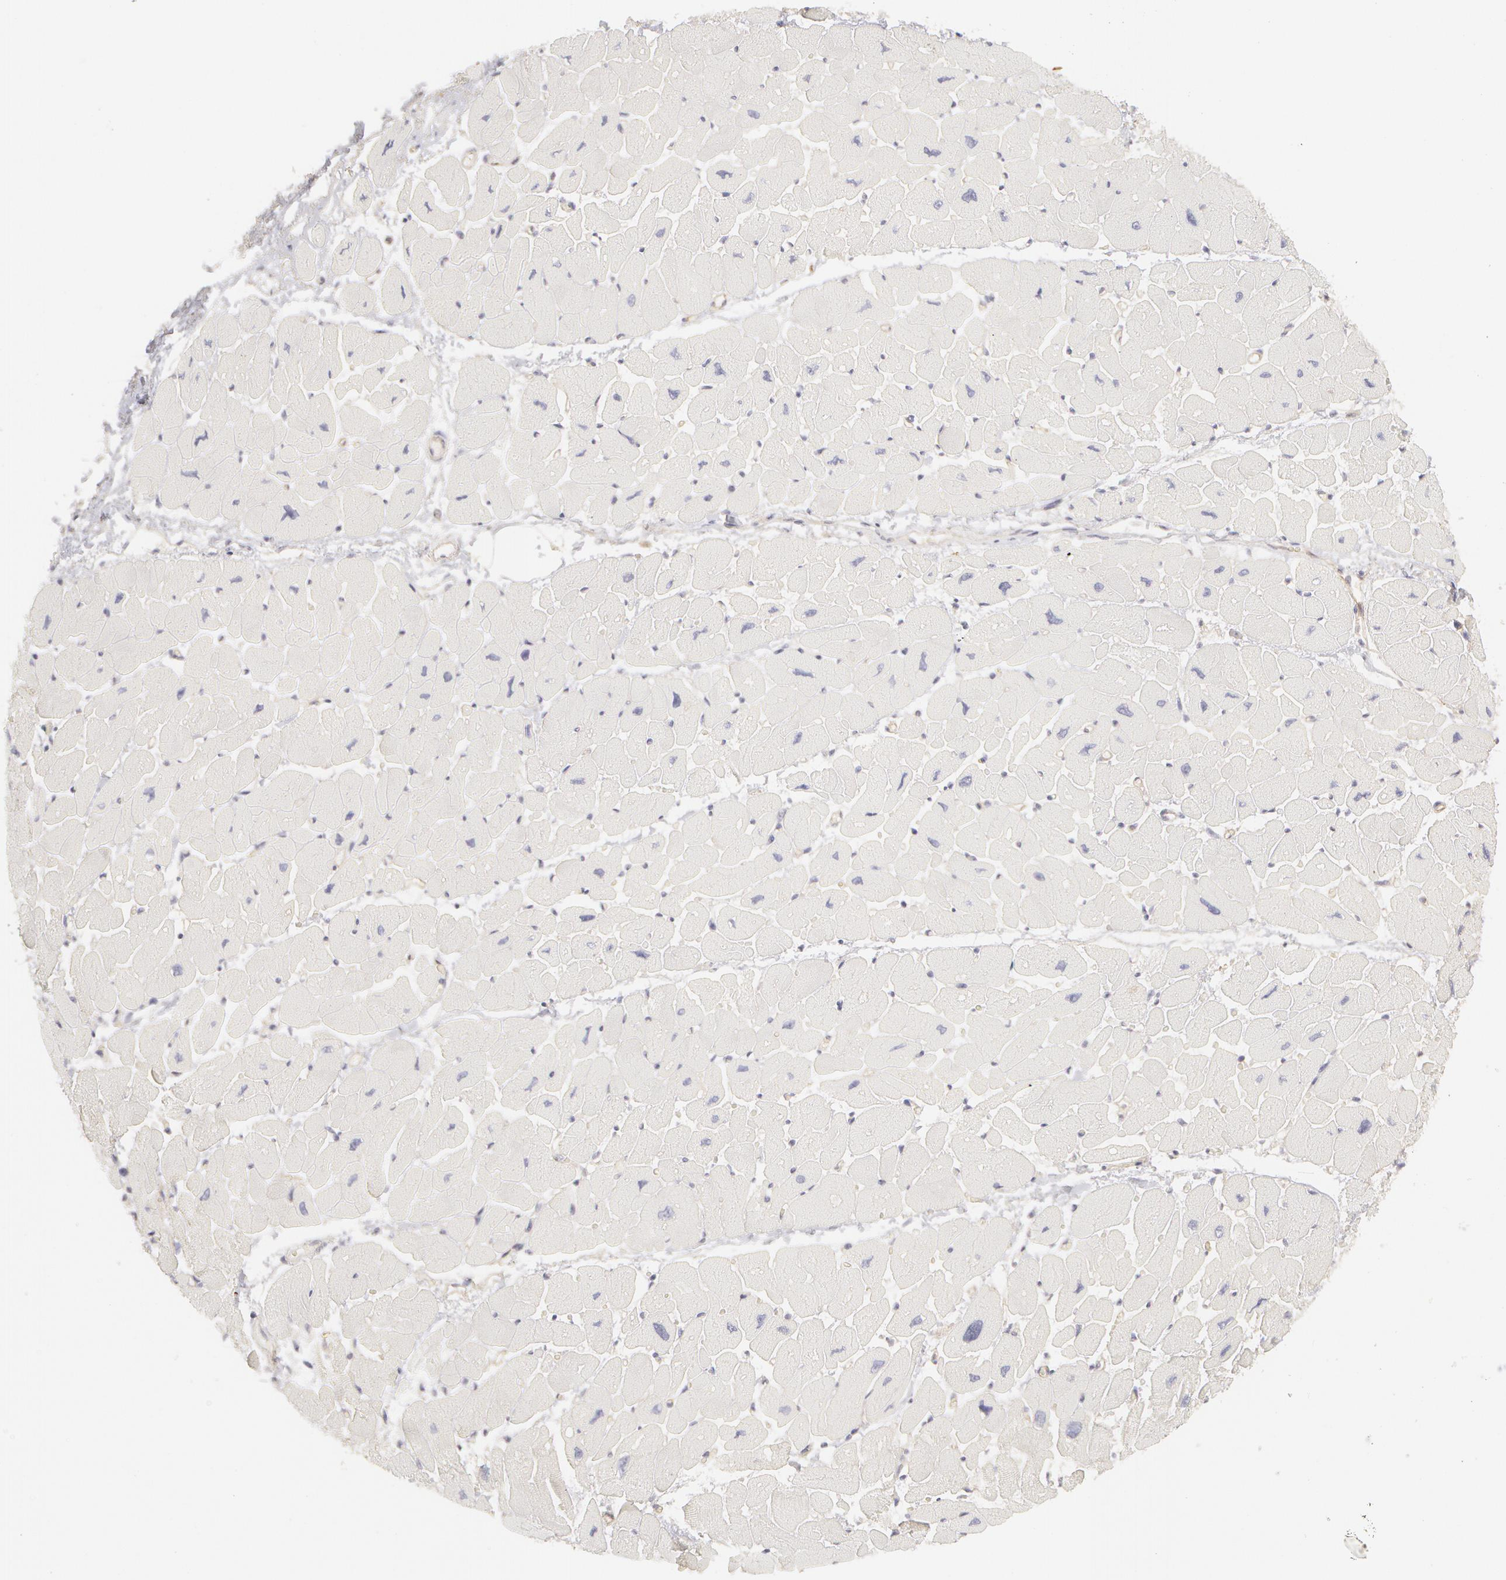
{"staining": {"intensity": "negative", "quantity": "none", "location": "none"}, "tissue": "heart muscle", "cell_type": "Cardiomyocytes", "image_type": "normal", "snomed": [{"axis": "morphology", "description": "Normal tissue, NOS"}, {"axis": "topography", "description": "Heart"}], "caption": "Photomicrograph shows no significant protein expression in cardiomyocytes of benign heart muscle. Nuclei are stained in blue.", "gene": "ABCB1", "patient": {"sex": "female", "age": 54}}